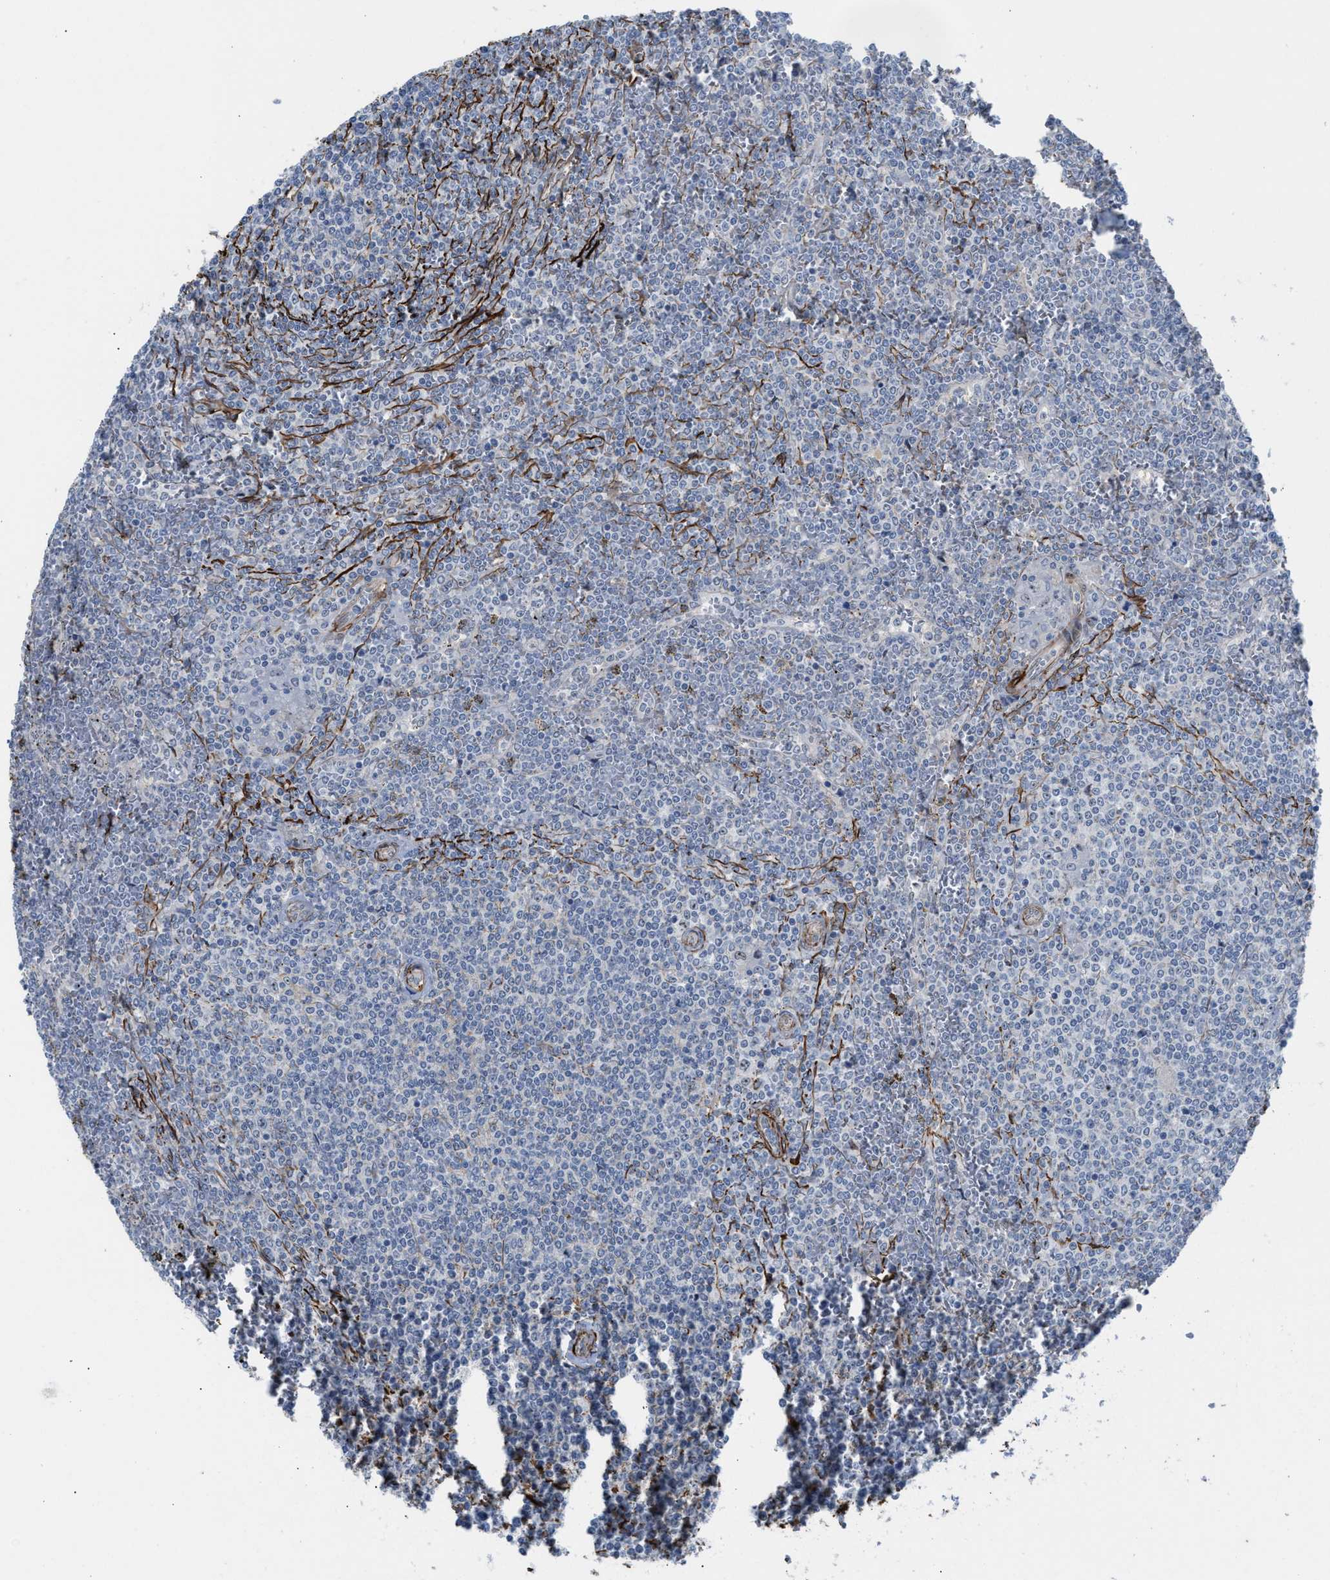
{"staining": {"intensity": "negative", "quantity": "none", "location": "none"}, "tissue": "lymphoma", "cell_type": "Tumor cells", "image_type": "cancer", "snomed": [{"axis": "morphology", "description": "Malignant lymphoma, non-Hodgkin's type, Low grade"}, {"axis": "topography", "description": "Spleen"}], "caption": "Human low-grade malignant lymphoma, non-Hodgkin's type stained for a protein using IHC displays no positivity in tumor cells.", "gene": "NQO2", "patient": {"sex": "female", "age": 19}}